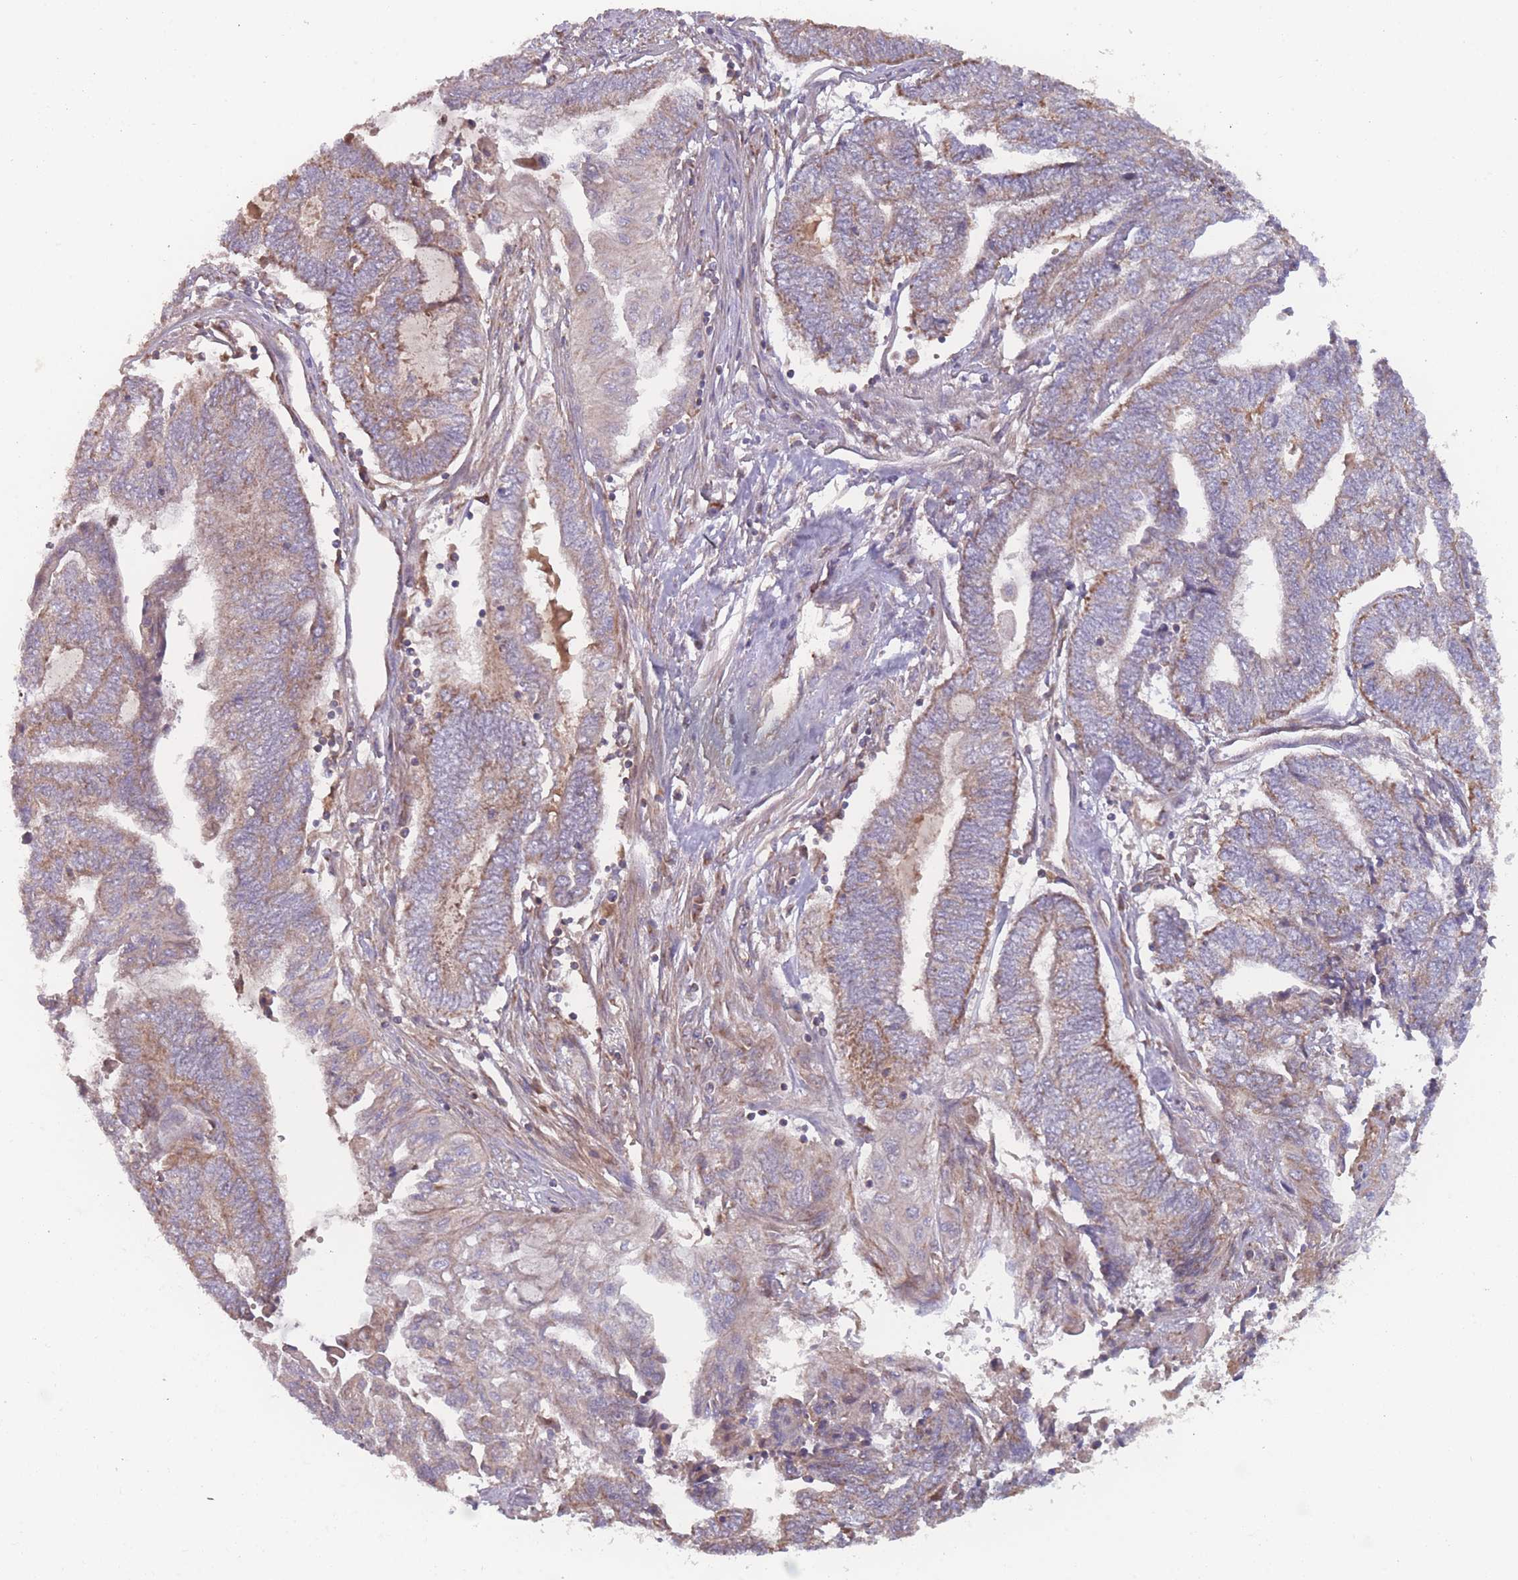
{"staining": {"intensity": "moderate", "quantity": "25%-75%", "location": "cytoplasmic/membranous"}, "tissue": "endometrial cancer", "cell_type": "Tumor cells", "image_type": "cancer", "snomed": [{"axis": "morphology", "description": "Adenocarcinoma, NOS"}, {"axis": "topography", "description": "Uterus"}, {"axis": "topography", "description": "Endometrium"}], "caption": "Immunohistochemical staining of human endometrial cancer (adenocarcinoma) displays moderate cytoplasmic/membranous protein expression in about 25%-75% of tumor cells.", "gene": "ATP5MG", "patient": {"sex": "female", "age": 70}}